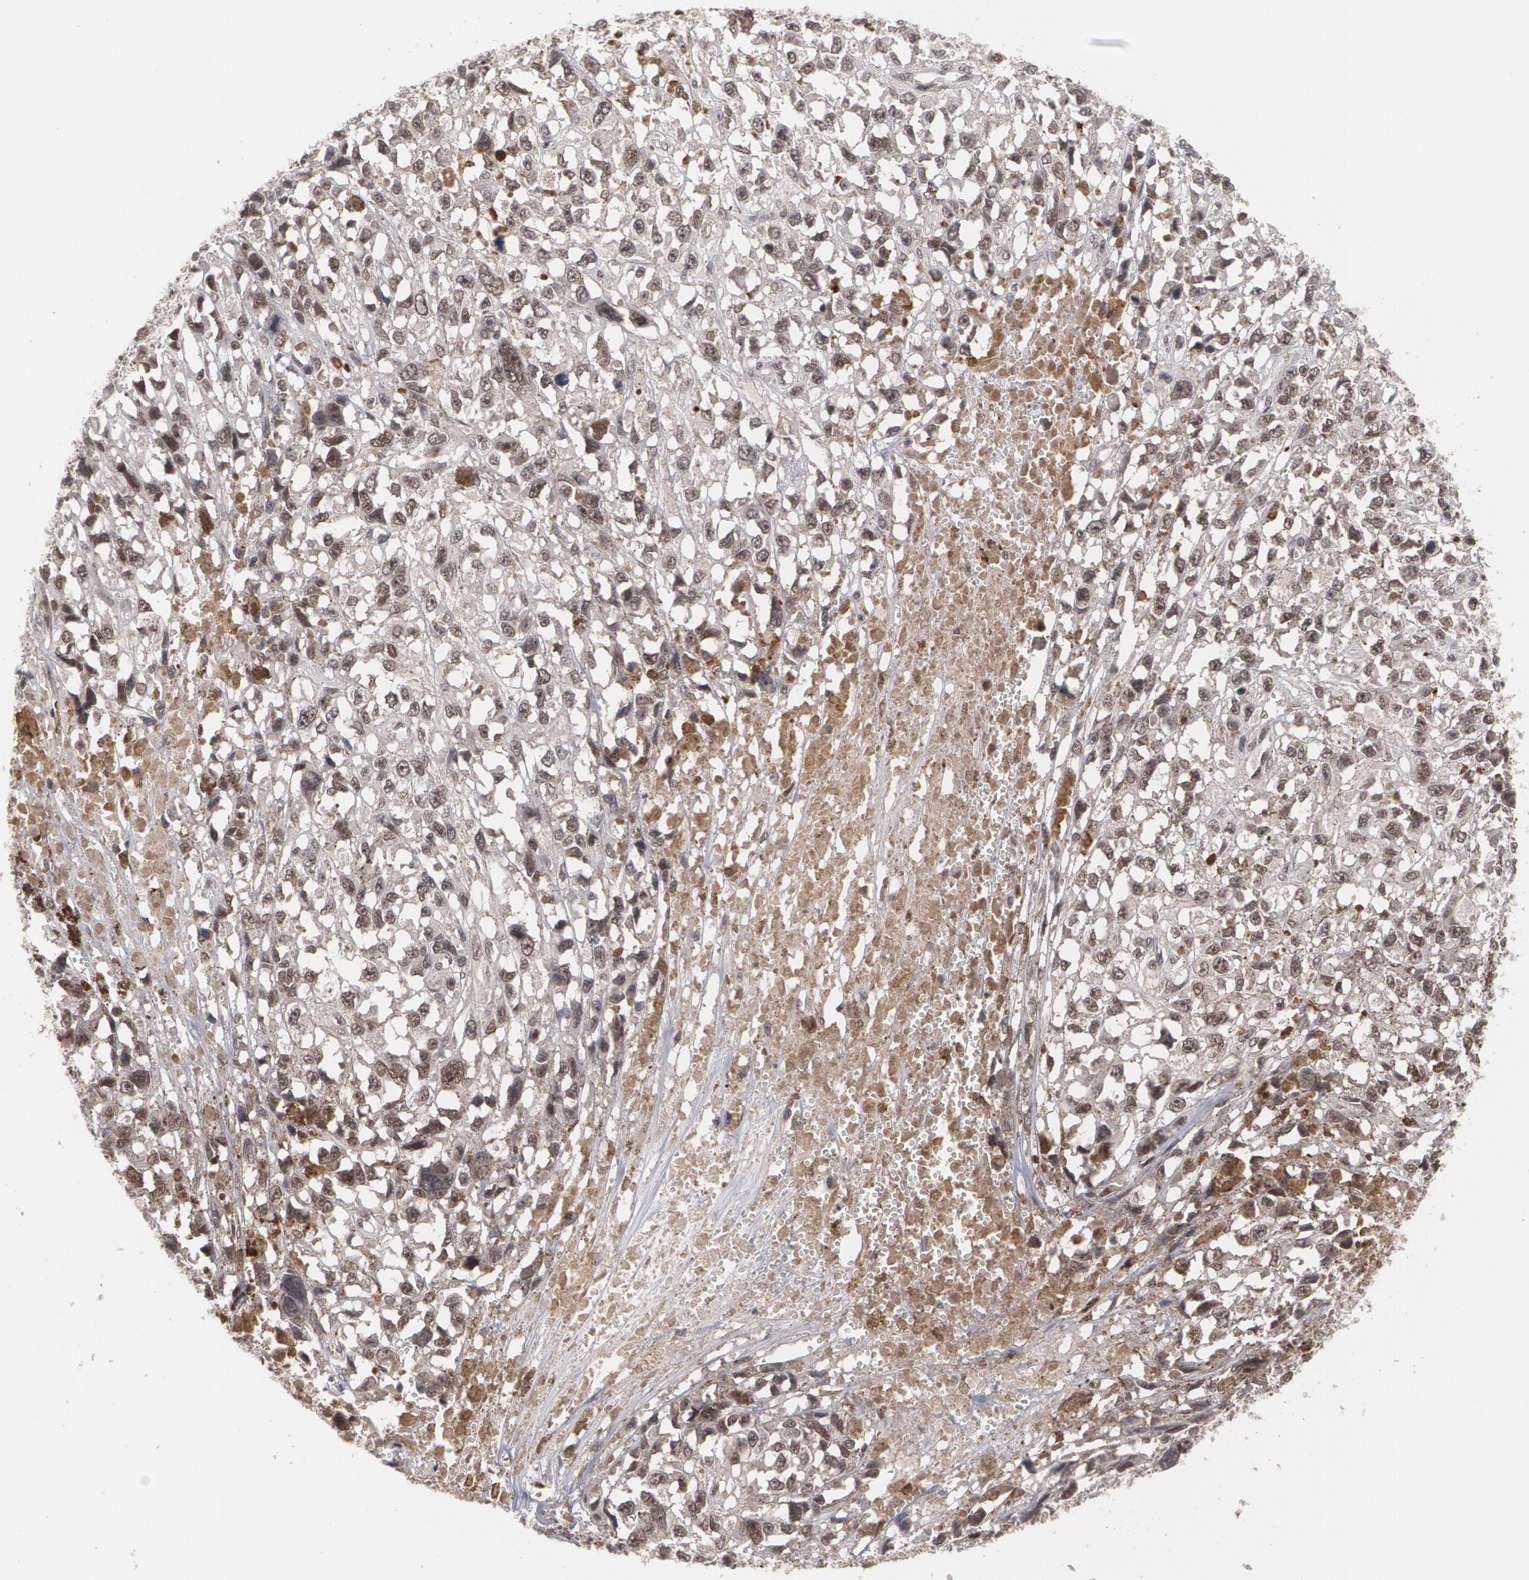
{"staining": {"intensity": "strong", "quantity": ">75%", "location": "nuclear"}, "tissue": "melanoma", "cell_type": "Tumor cells", "image_type": "cancer", "snomed": [{"axis": "morphology", "description": "Malignant melanoma, Metastatic site"}, {"axis": "topography", "description": "Lymph node"}], "caption": "Human melanoma stained for a protein (brown) displays strong nuclear positive expression in about >75% of tumor cells.", "gene": "INTS6", "patient": {"sex": "male", "age": 59}}